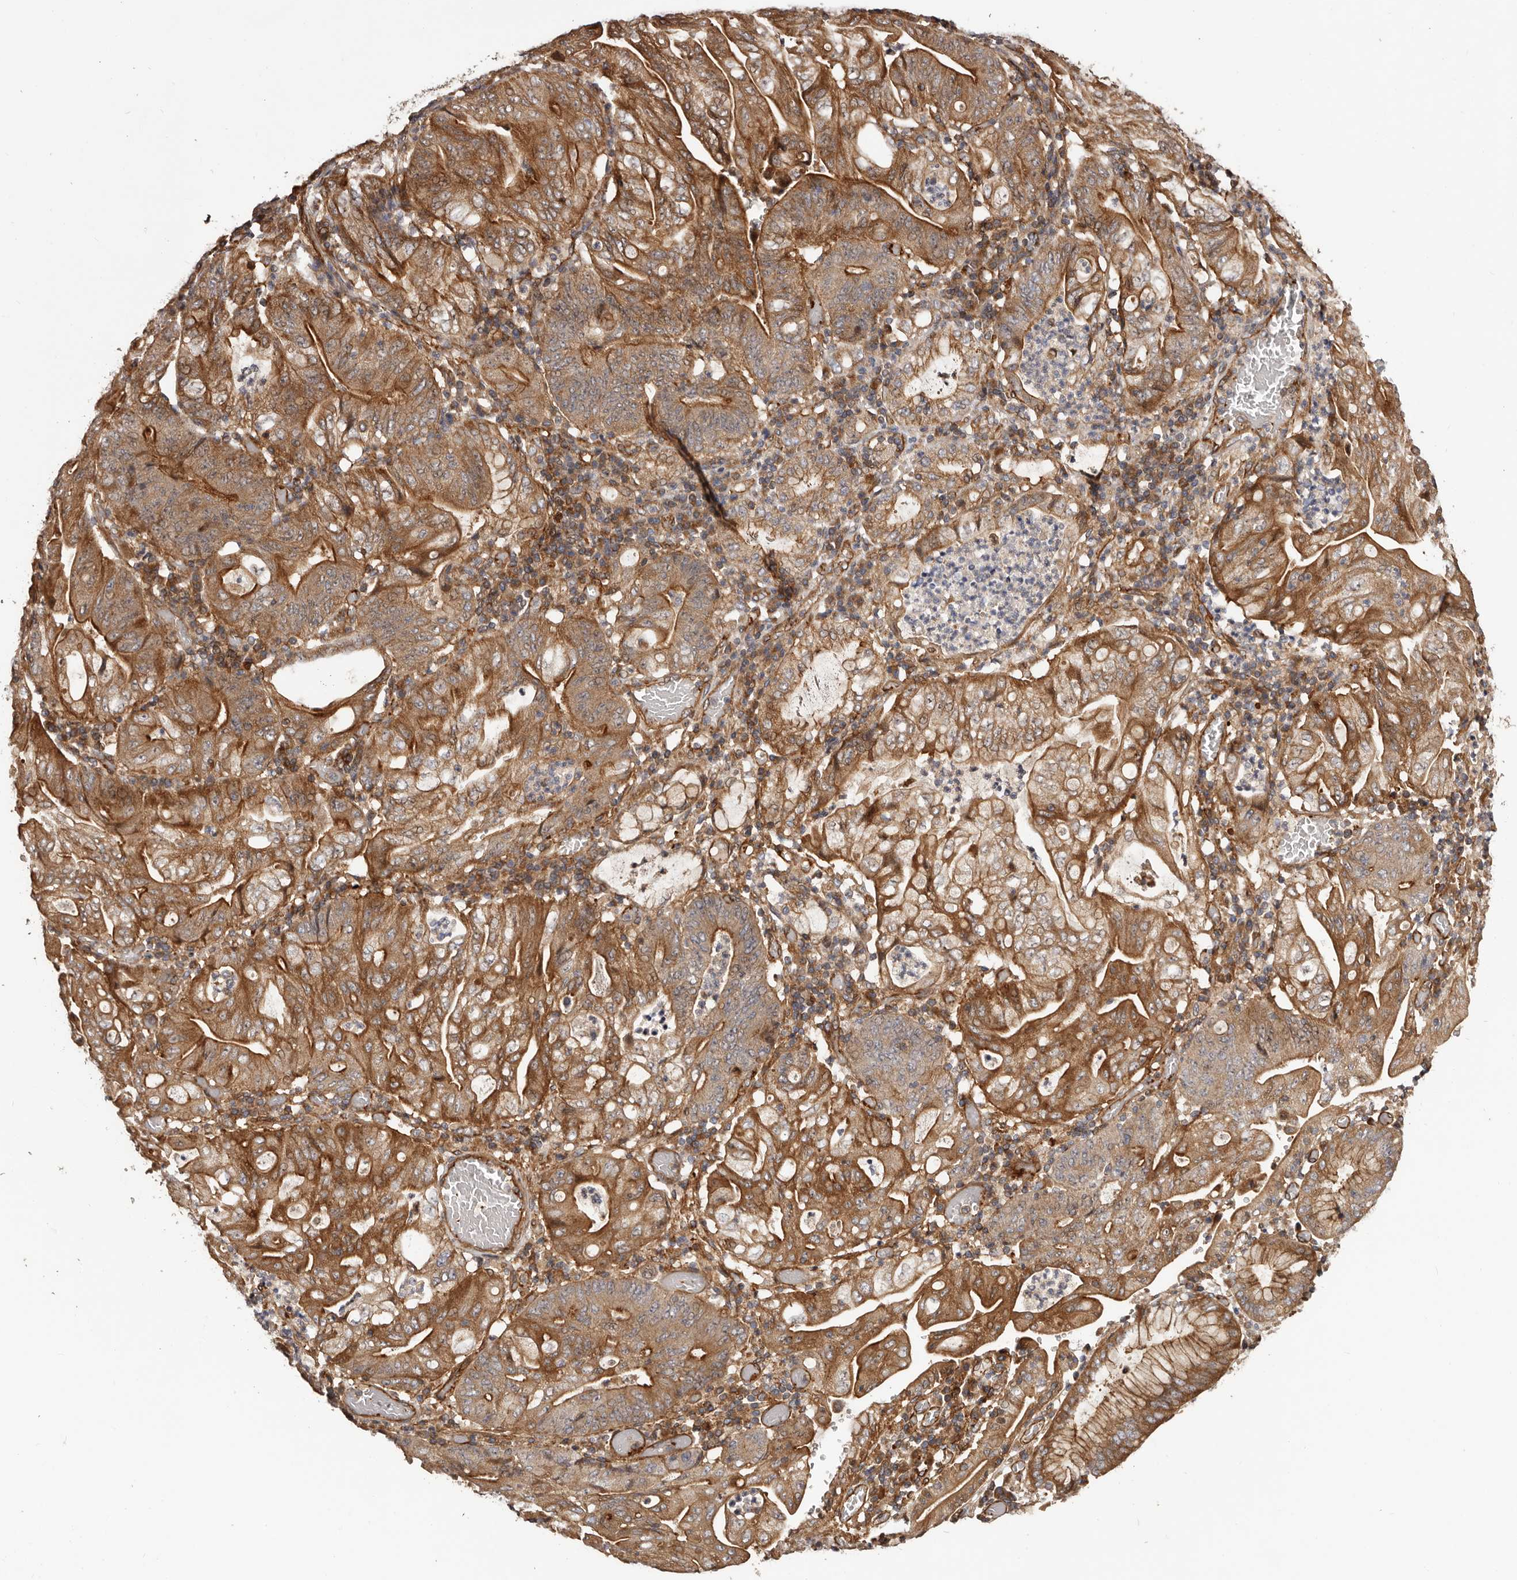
{"staining": {"intensity": "moderate", "quantity": ">75%", "location": "cytoplasmic/membranous"}, "tissue": "stomach cancer", "cell_type": "Tumor cells", "image_type": "cancer", "snomed": [{"axis": "morphology", "description": "Adenocarcinoma, NOS"}, {"axis": "topography", "description": "Stomach"}], "caption": "Immunohistochemical staining of stomach cancer demonstrates moderate cytoplasmic/membranous protein positivity in approximately >75% of tumor cells.", "gene": "GTPBP1", "patient": {"sex": "female", "age": 73}}